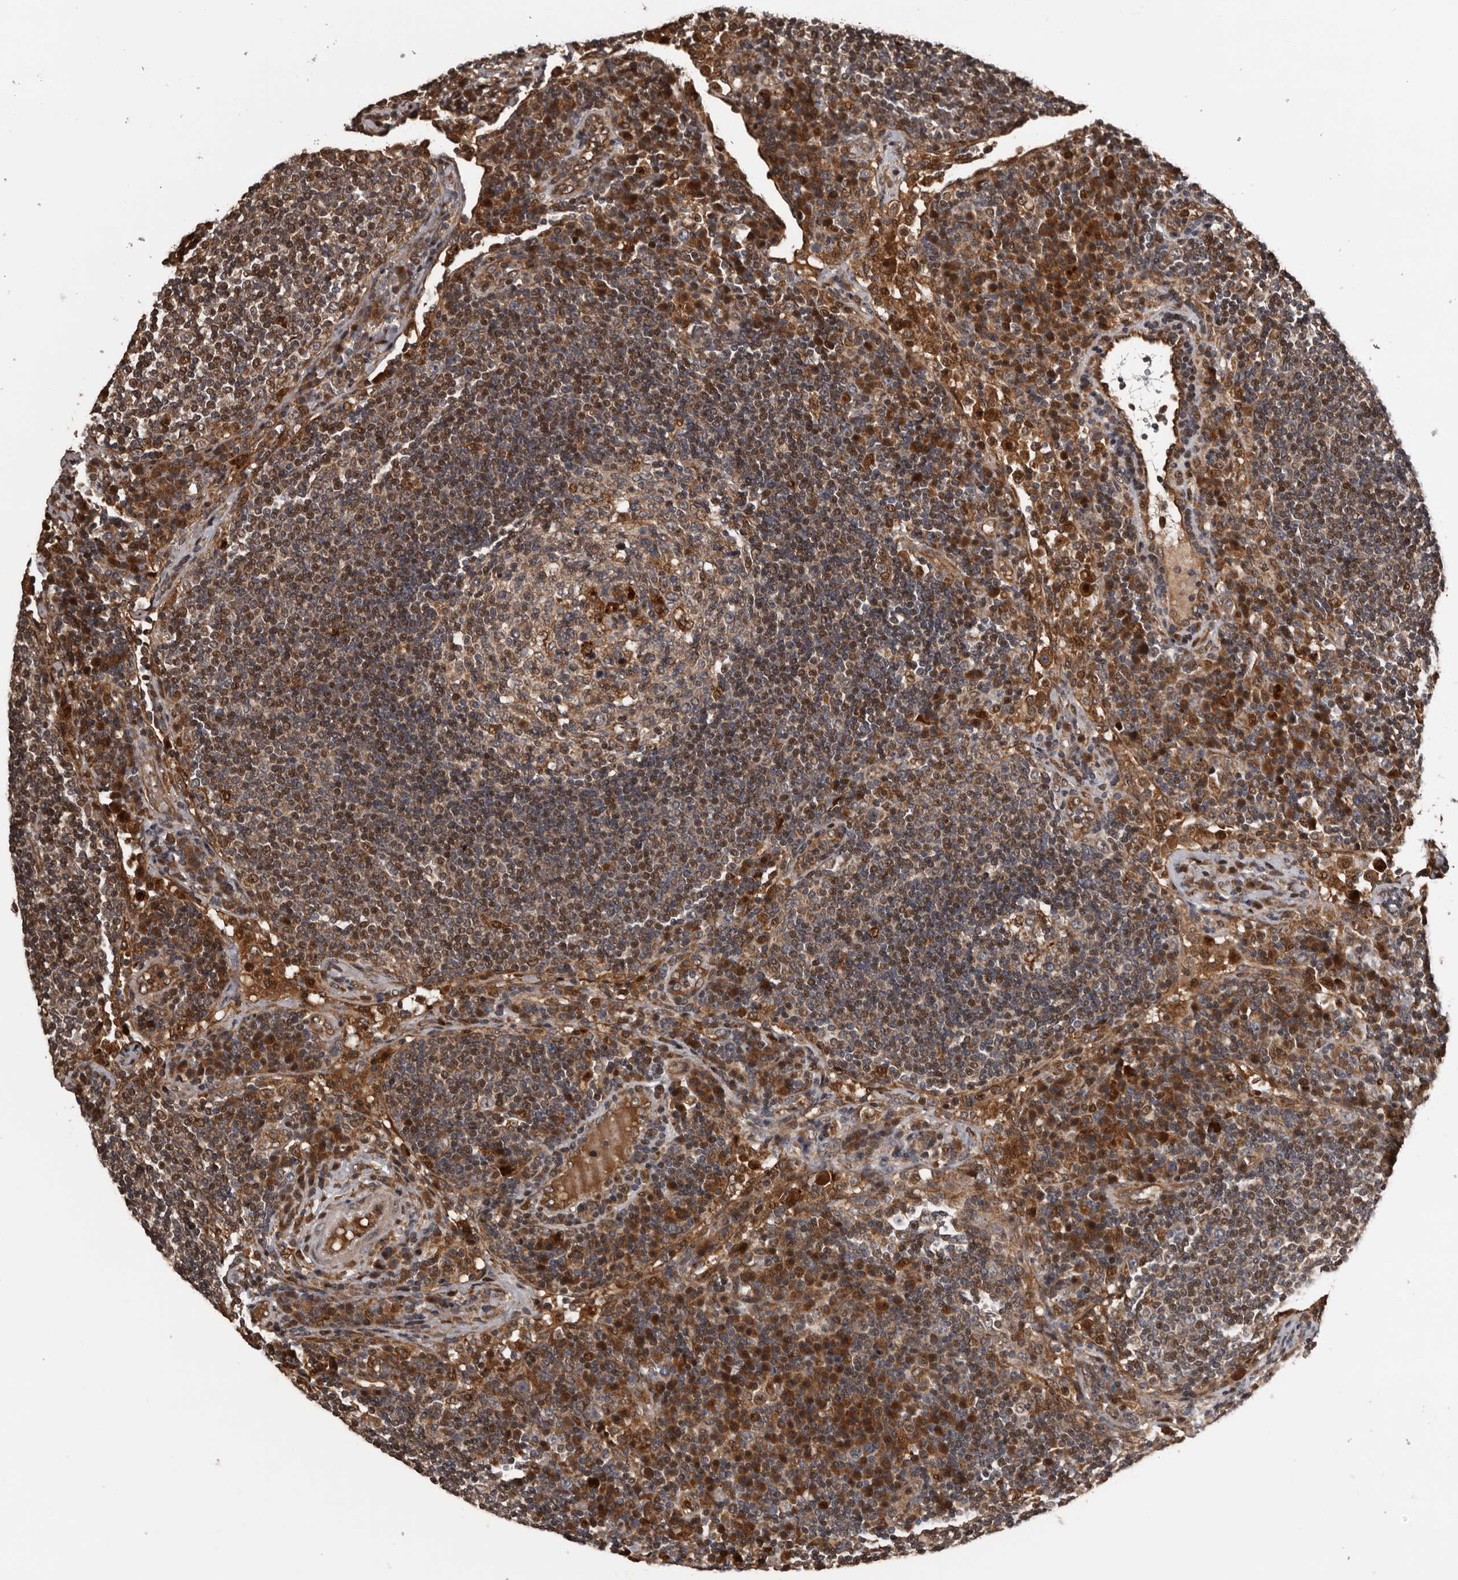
{"staining": {"intensity": "moderate", "quantity": "<25%", "location": "cytoplasmic/membranous,nuclear"}, "tissue": "lymph node", "cell_type": "Germinal center cells", "image_type": "normal", "snomed": [{"axis": "morphology", "description": "Normal tissue, NOS"}, {"axis": "topography", "description": "Lymph node"}], "caption": "Immunohistochemical staining of unremarkable human lymph node shows low levels of moderate cytoplasmic/membranous,nuclear staining in about <25% of germinal center cells. (brown staining indicates protein expression, while blue staining denotes nuclei).", "gene": "SERTAD4", "patient": {"sex": "female", "age": 53}}